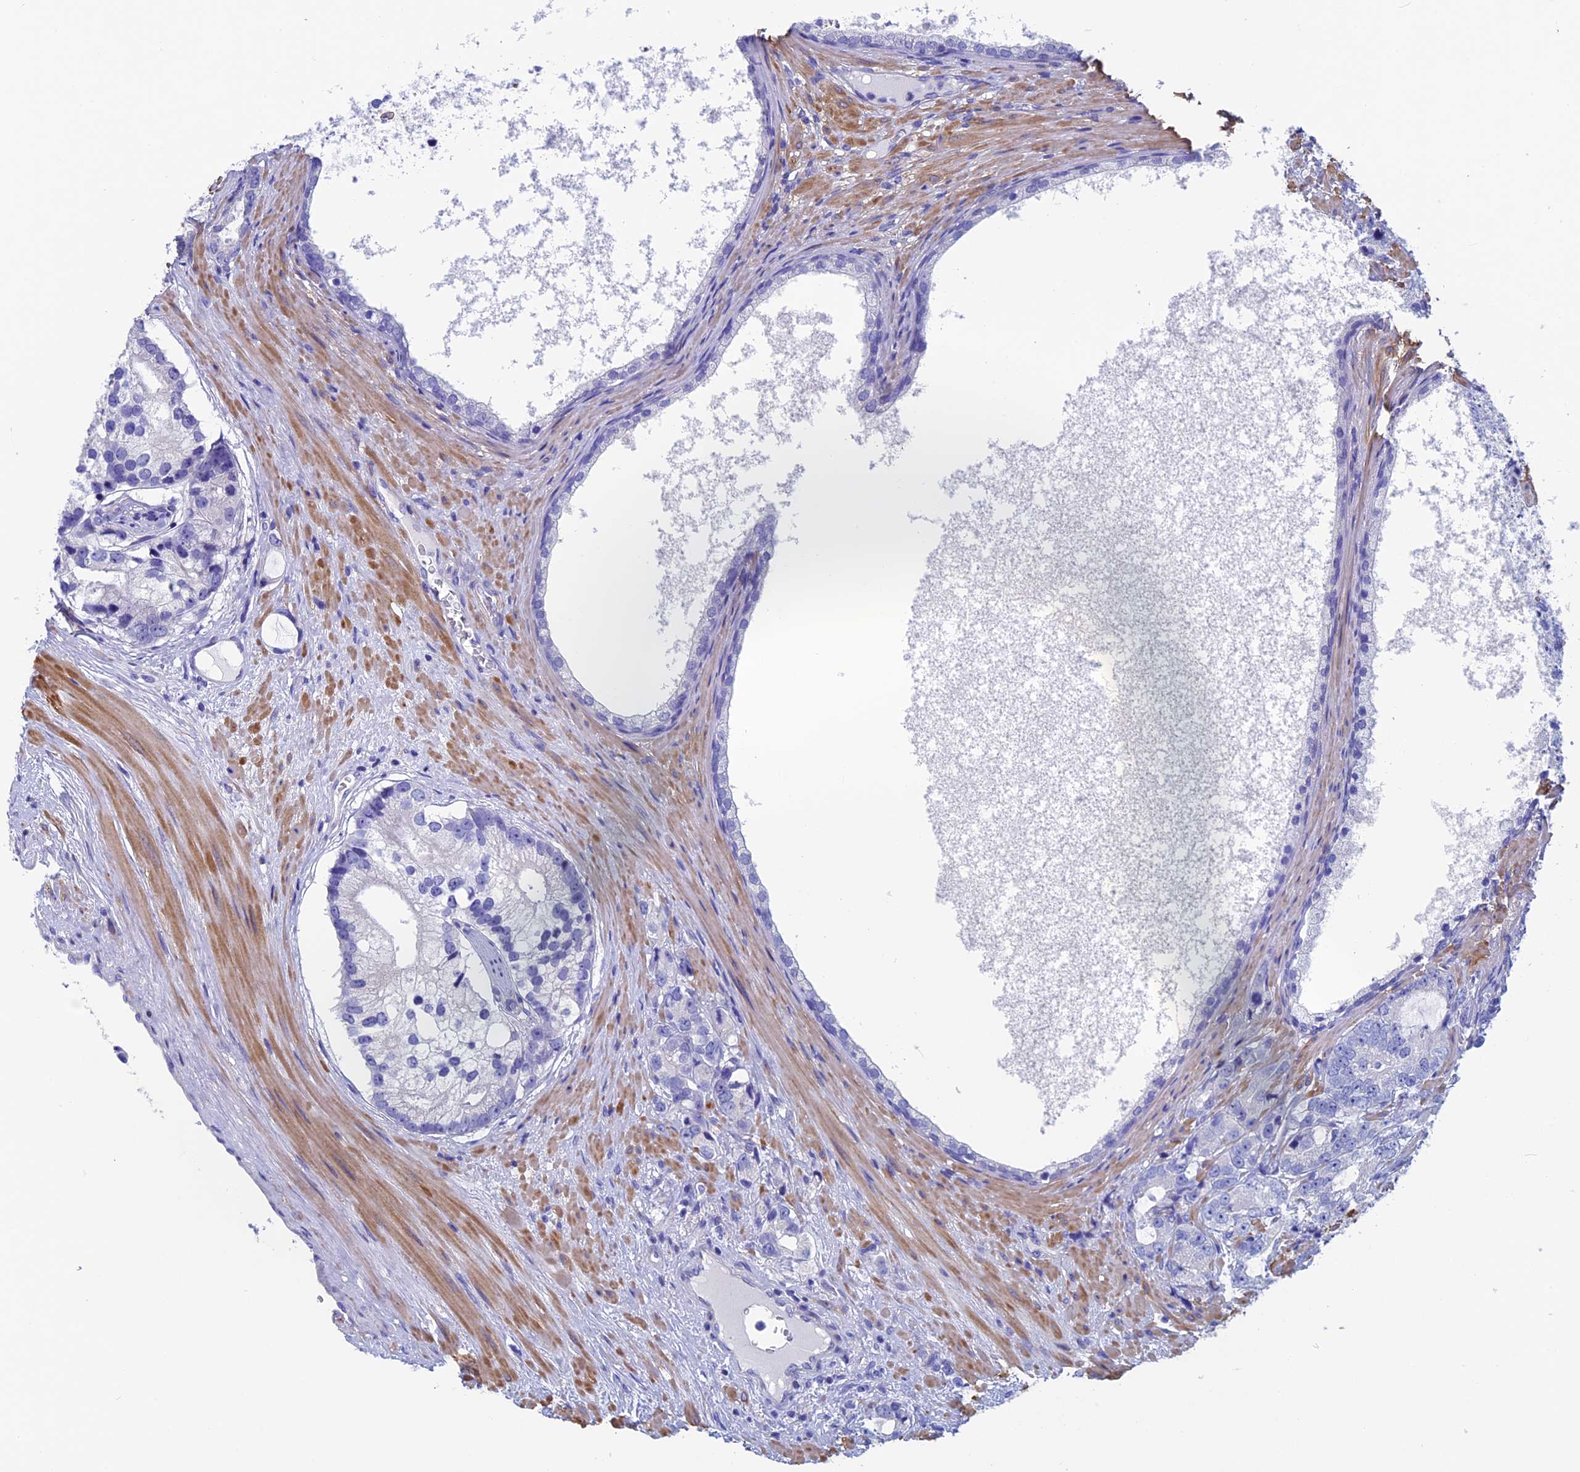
{"staining": {"intensity": "negative", "quantity": "none", "location": "none"}, "tissue": "prostate cancer", "cell_type": "Tumor cells", "image_type": "cancer", "snomed": [{"axis": "morphology", "description": "Adenocarcinoma, High grade"}, {"axis": "topography", "description": "Prostate"}], "caption": "DAB immunohistochemical staining of prostate high-grade adenocarcinoma demonstrates no significant staining in tumor cells.", "gene": "ADH7", "patient": {"sex": "male", "age": 75}}